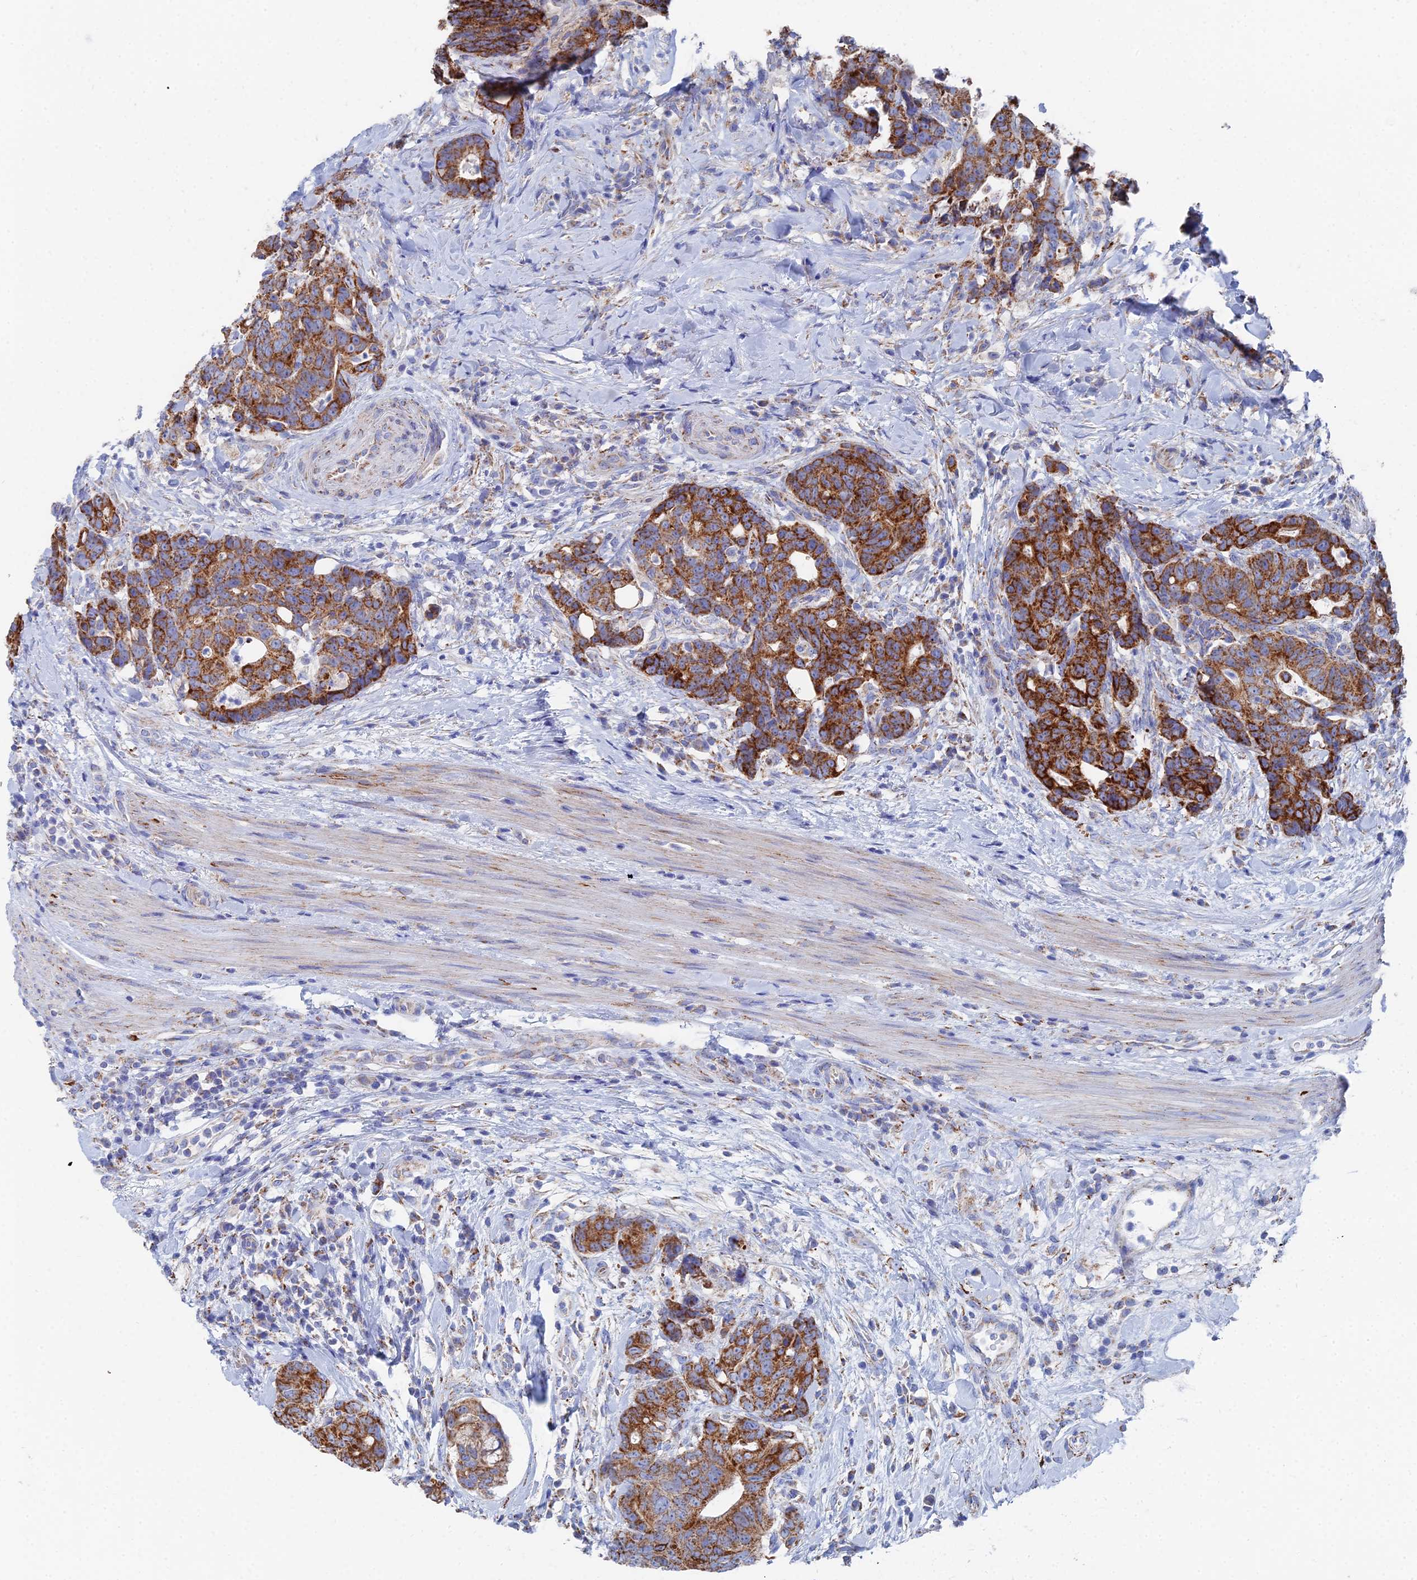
{"staining": {"intensity": "strong", "quantity": ">75%", "location": "cytoplasmic/membranous"}, "tissue": "colorectal cancer", "cell_type": "Tumor cells", "image_type": "cancer", "snomed": [{"axis": "morphology", "description": "Adenocarcinoma, NOS"}, {"axis": "topography", "description": "Colon"}], "caption": "An IHC micrograph of tumor tissue is shown. Protein staining in brown labels strong cytoplasmic/membranous positivity in colorectal adenocarcinoma within tumor cells.", "gene": "IFT80", "patient": {"sex": "female", "age": 82}}